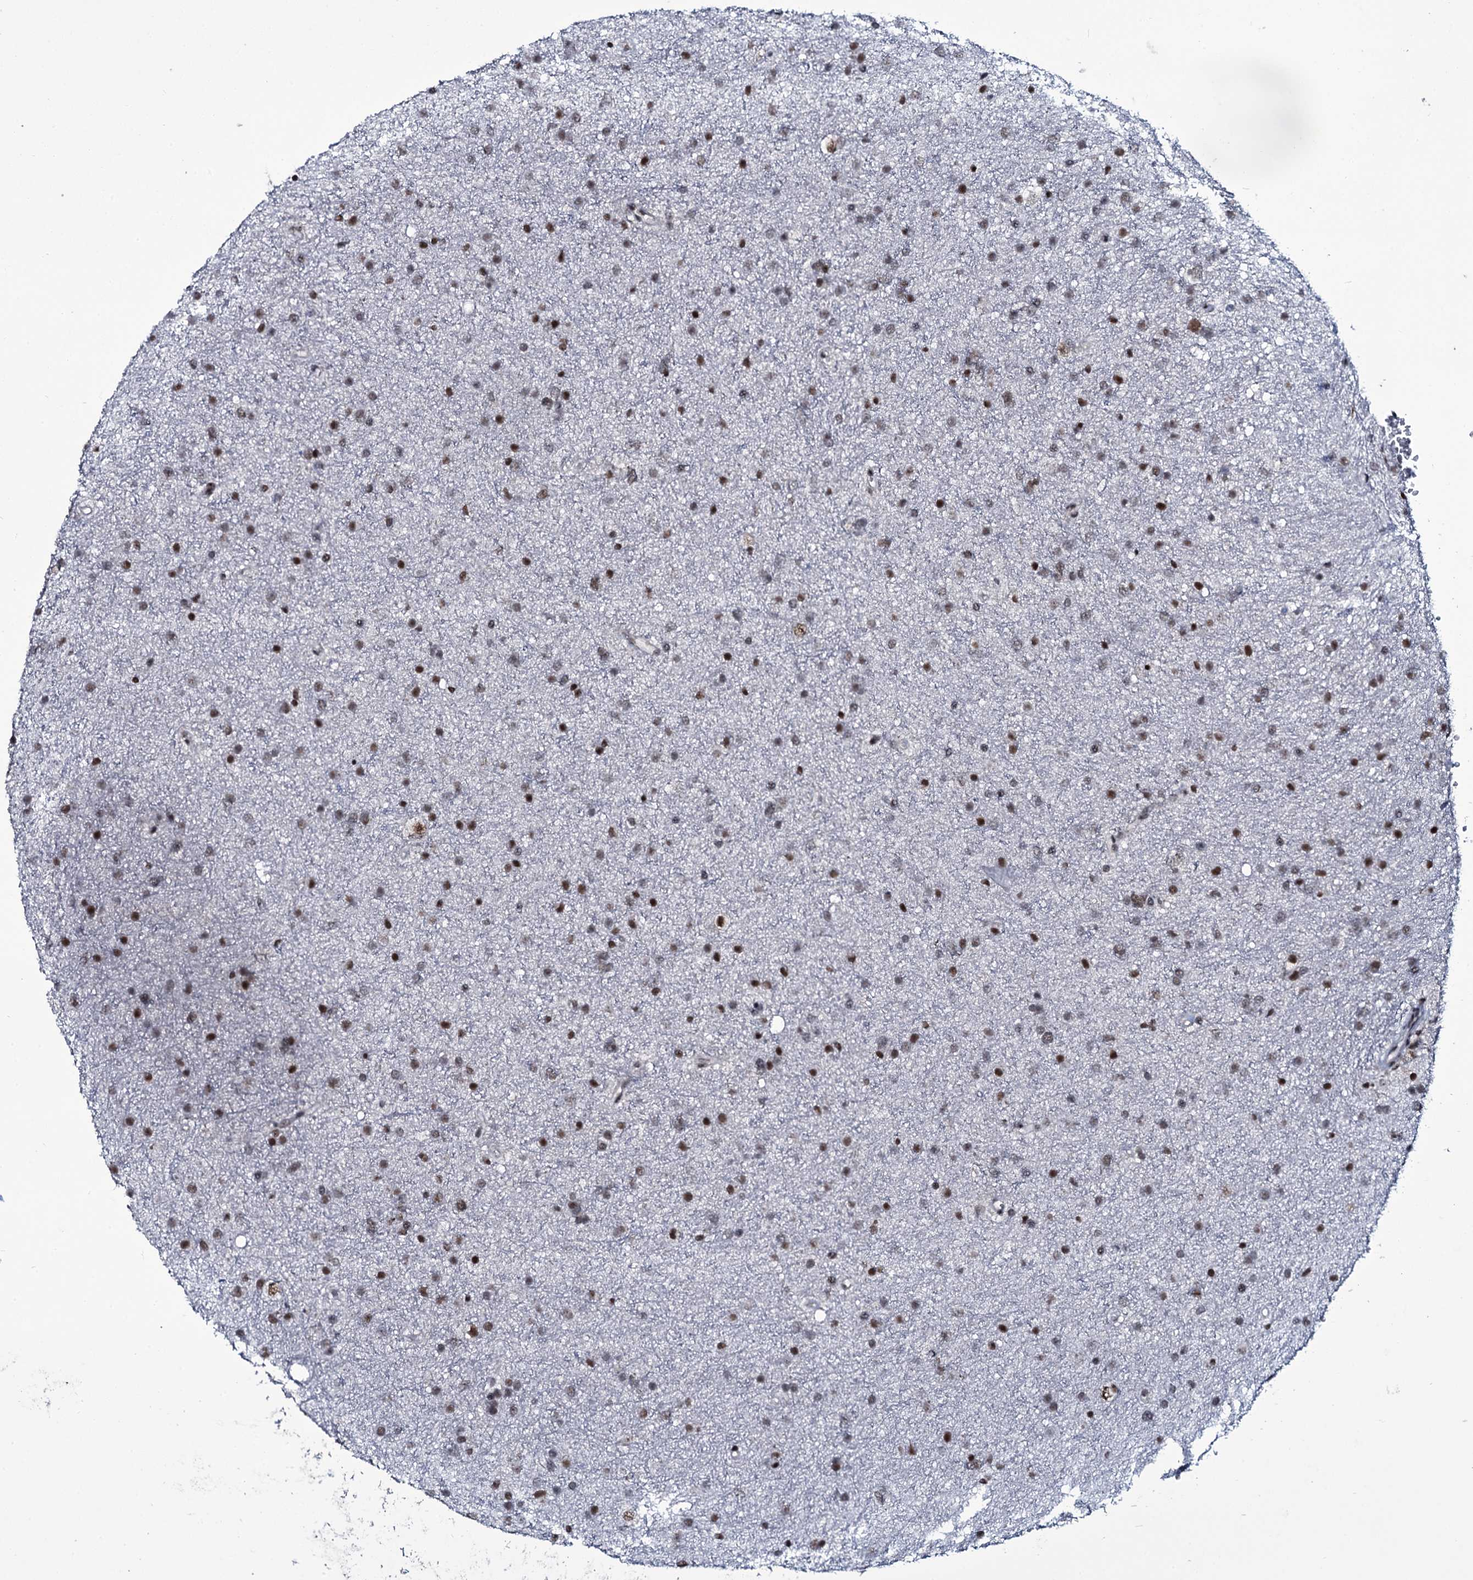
{"staining": {"intensity": "moderate", "quantity": "25%-75%", "location": "nuclear"}, "tissue": "glioma", "cell_type": "Tumor cells", "image_type": "cancer", "snomed": [{"axis": "morphology", "description": "Glioma, malignant, Low grade"}, {"axis": "topography", "description": "Cerebral cortex"}], "caption": "High-power microscopy captured an immunohistochemistry (IHC) histopathology image of glioma, revealing moderate nuclear expression in about 25%-75% of tumor cells. (DAB IHC, brown staining for protein, blue staining for nuclei).", "gene": "ZMIZ2", "patient": {"sex": "female", "age": 39}}